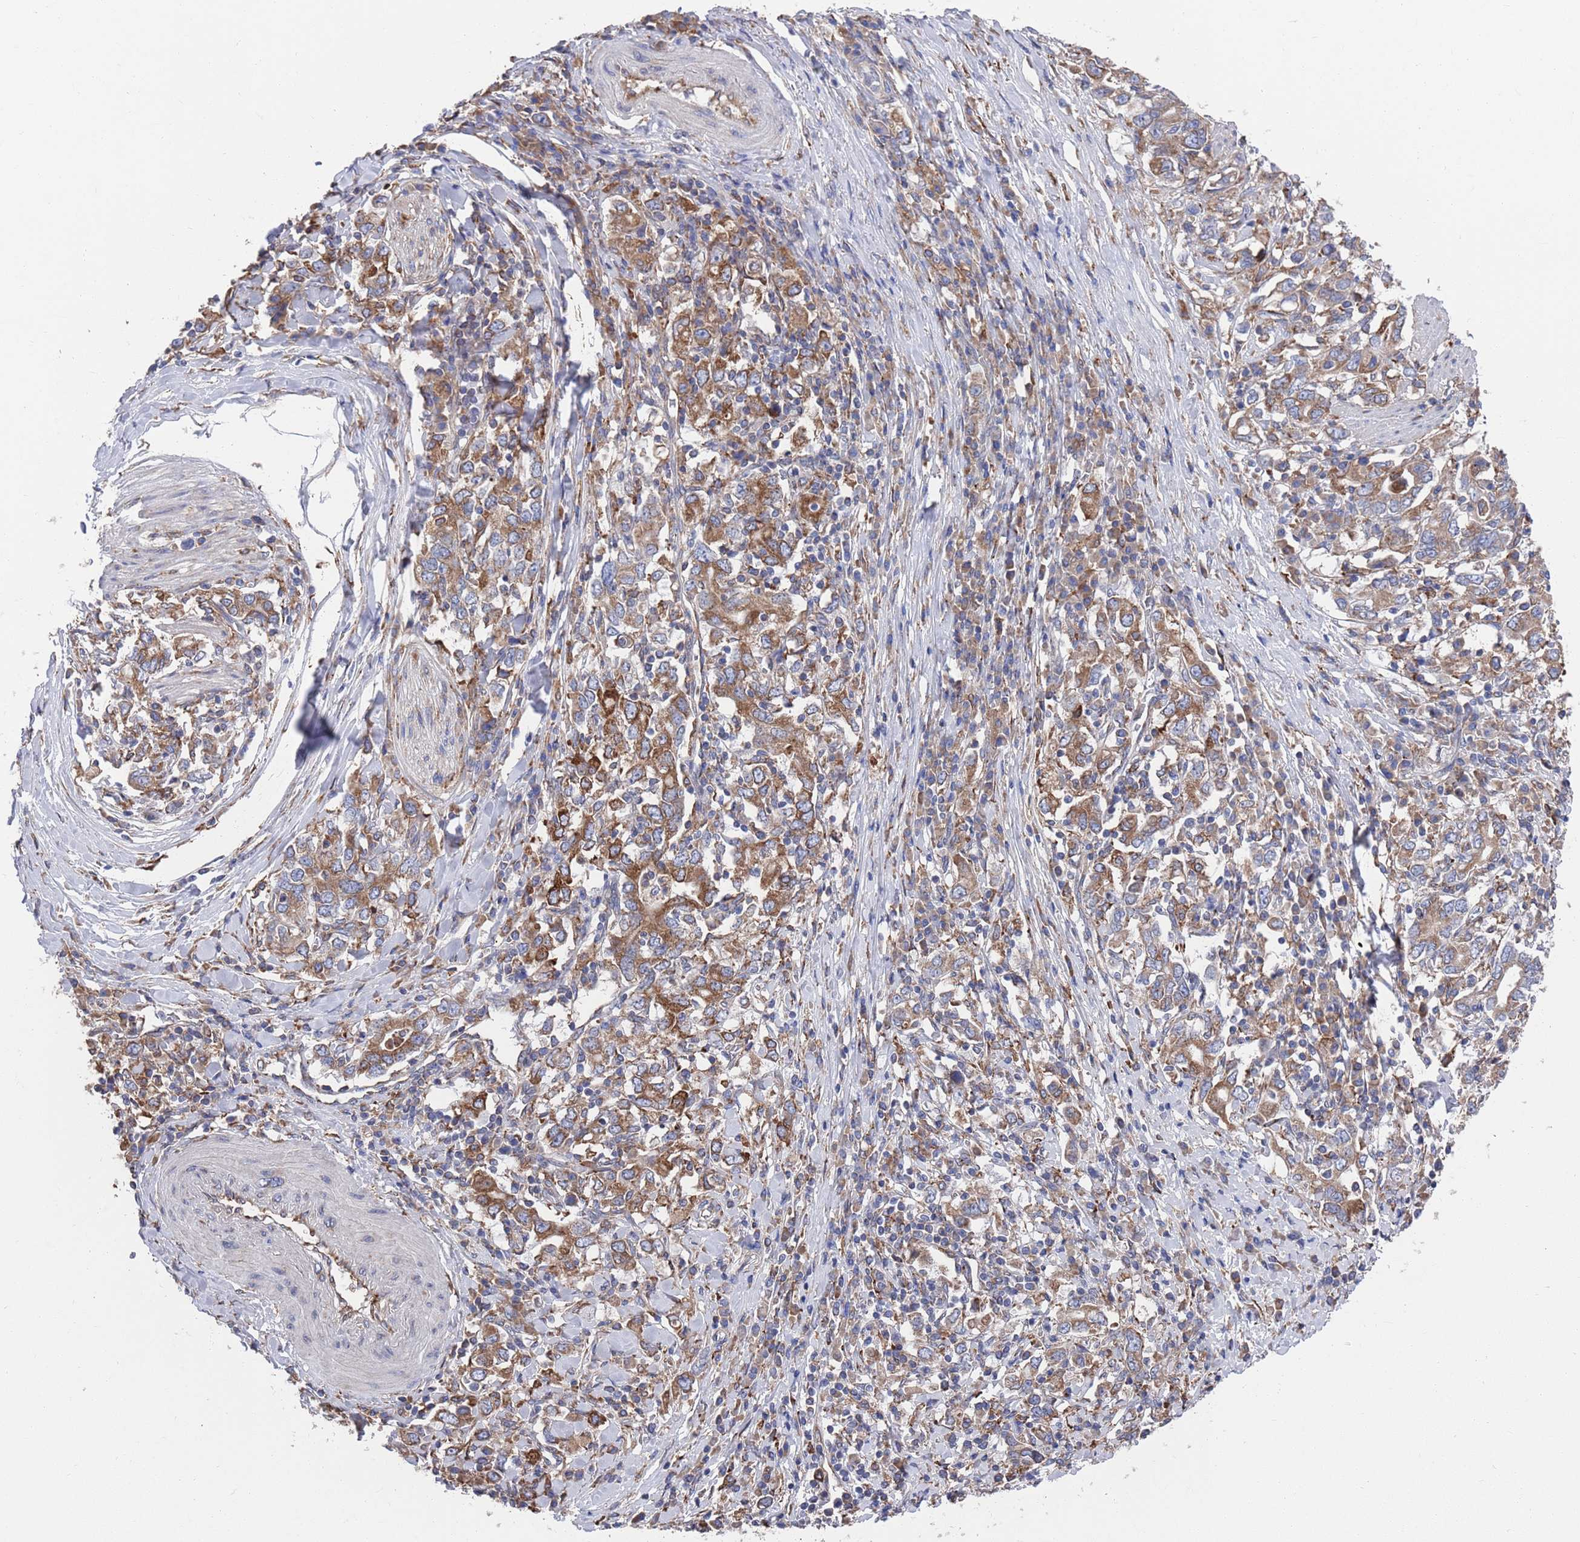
{"staining": {"intensity": "moderate", "quantity": ">75%", "location": "cytoplasmic/membranous"}, "tissue": "stomach cancer", "cell_type": "Tumor cells", "image_type": "cancer", "snomed": [{"axis": "morphology", "description": "Adenocarcinoma, NOS"}, {"axis": "topography", "description": "Stomach, upper"}, {"axis": "topography", "description": "Stomach"}], "caption": "Moderate cytoplasmic/membranous expression is appreciated in approximately >75% of tumor cells in adenocarcinoma (stomach).", "gene": "GID8", "patient": {"sex": "male", "age": 62}}